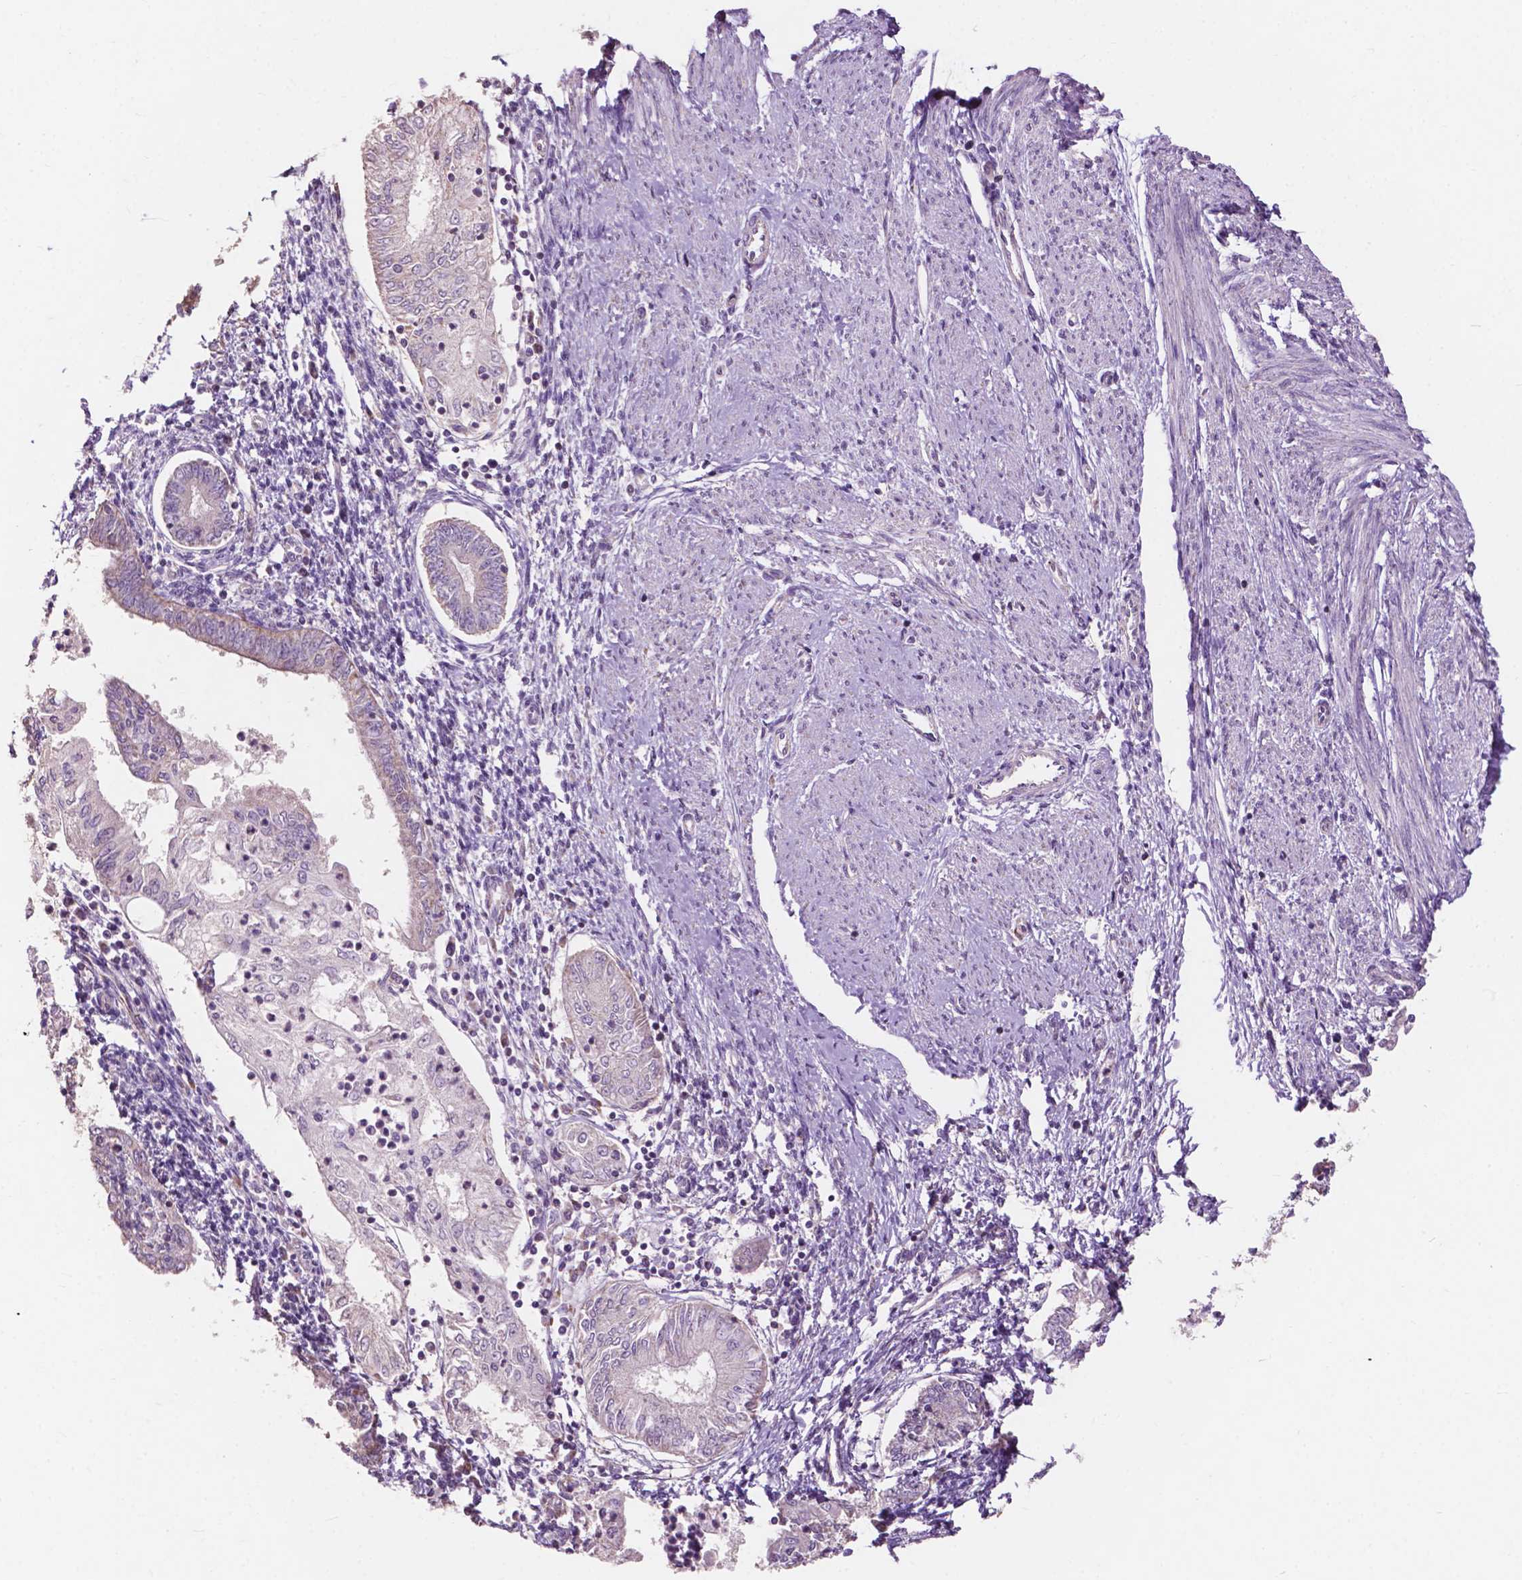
{"staining": {"intensity": "negative", "quantity": "none", "location": "none"}, "tissue": "endometrial cancer", "cell_type": "Tumor cells", "image_type": "cancer", "snomed": [{"axis": "morphology", "description": "Adenocarcinoma, NOS"}, {"axis": "topography", "description": "Endometrium"}], "caption": "IHC micrograph of neoplastic tissue: human endometrial cancer (adenocarcinoma) stained with DAB displays no significant protein staining in tumor cells.", "gene": "NDUFS1", "patient": {"sex": "female", "age": 68}}